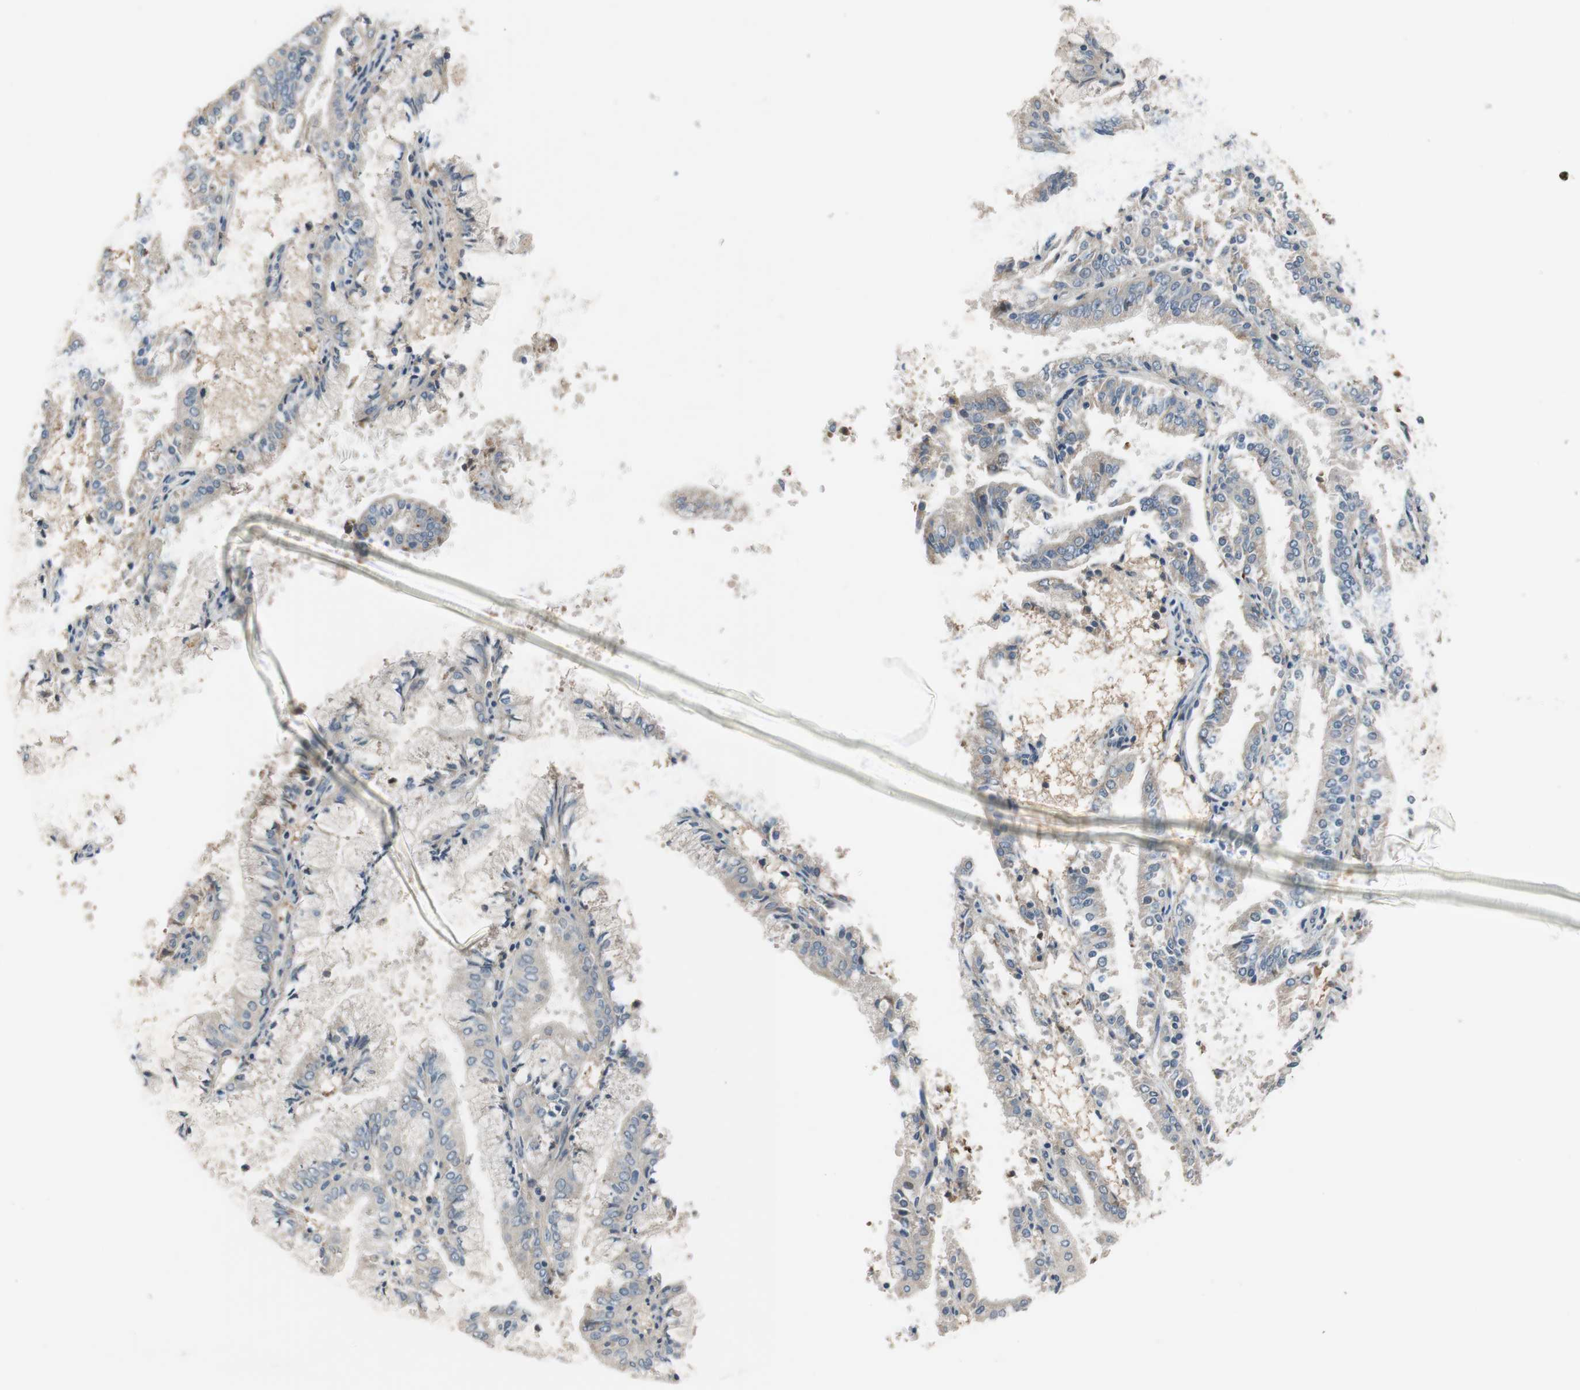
{"staining": {"intensity": "weak", "quantity": "25%-75%", "location": "cytoplasmic/membranous"}, "tissue": "endometrial cancer", "cell_type": "Tumor cells", "image_type": "cancer", "snomed": [{"axis": "morphology", "description": "Adenocarcinoma, NOS"}, {"axis": "topography", "description": "Endometrium"}], "caption": "Human endometrial cancer (adenocarcinoma) stained for a protein (brown) displays weak cytoplasmic/membranous positive expression in about 25%-75% of tumor cells.", "gene": "COL12A1", "patient": {"sex": "female", "age": 63}}